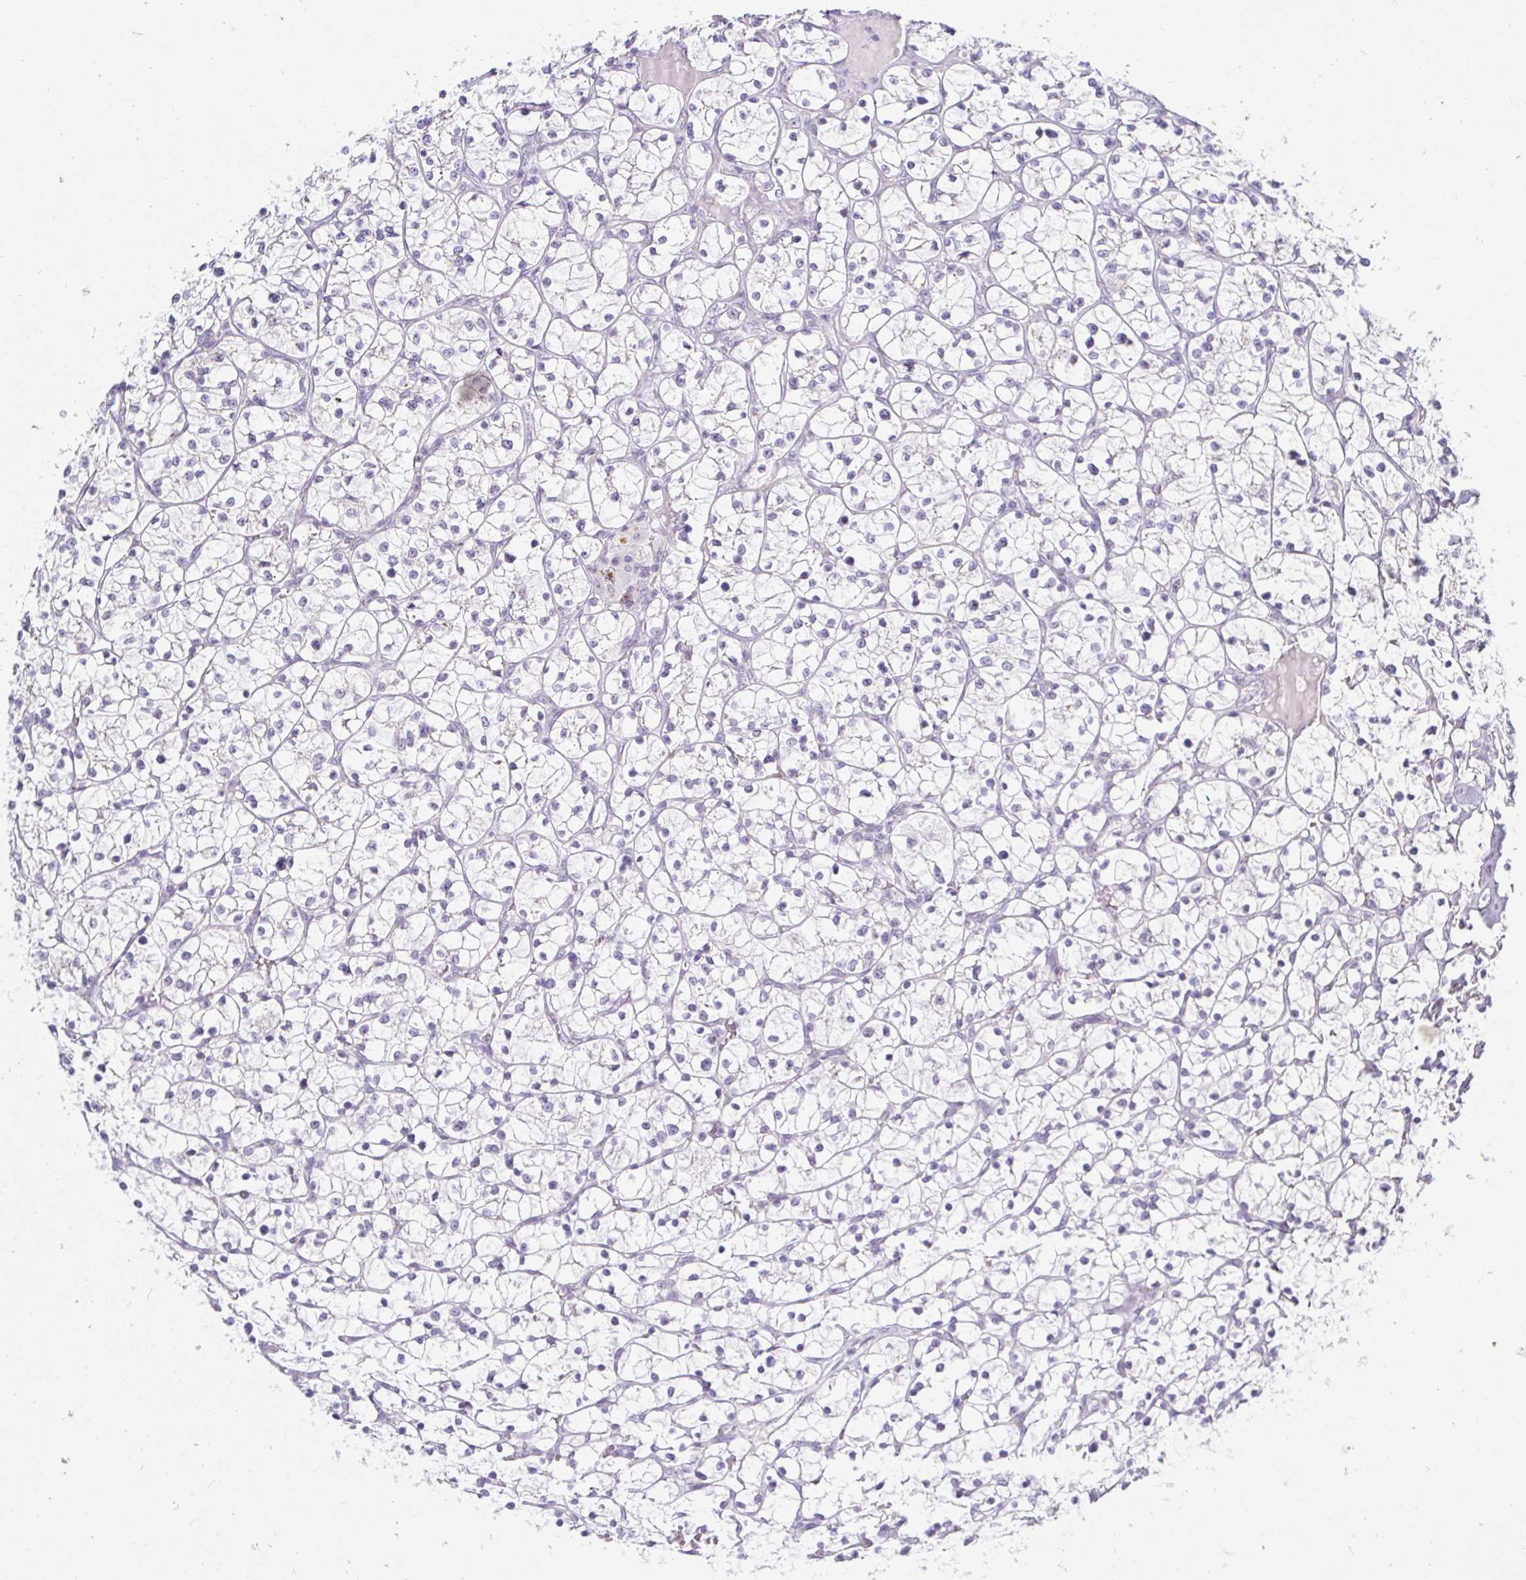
{"staining": {"intensity": "negative", "quantity": "none", "location": "none"}, "tissue": "renal cancer", "cell_type": "Tumor cells", "image_type": "cancer", "snomed": [{"axis": "morphology", "description": "Adenocarcinoma, NOS"}, {"axis": "topography", "description": "Kidney"}], "caption": "This image is of renal cancer stained with immunohistochemistry (IHC) to label a protein in brown with the nuclei are counter-stained blue. There is no staining in tumor cells.", "gene": "OR51D1", "patient": {"sex": "female", "age": 64}}